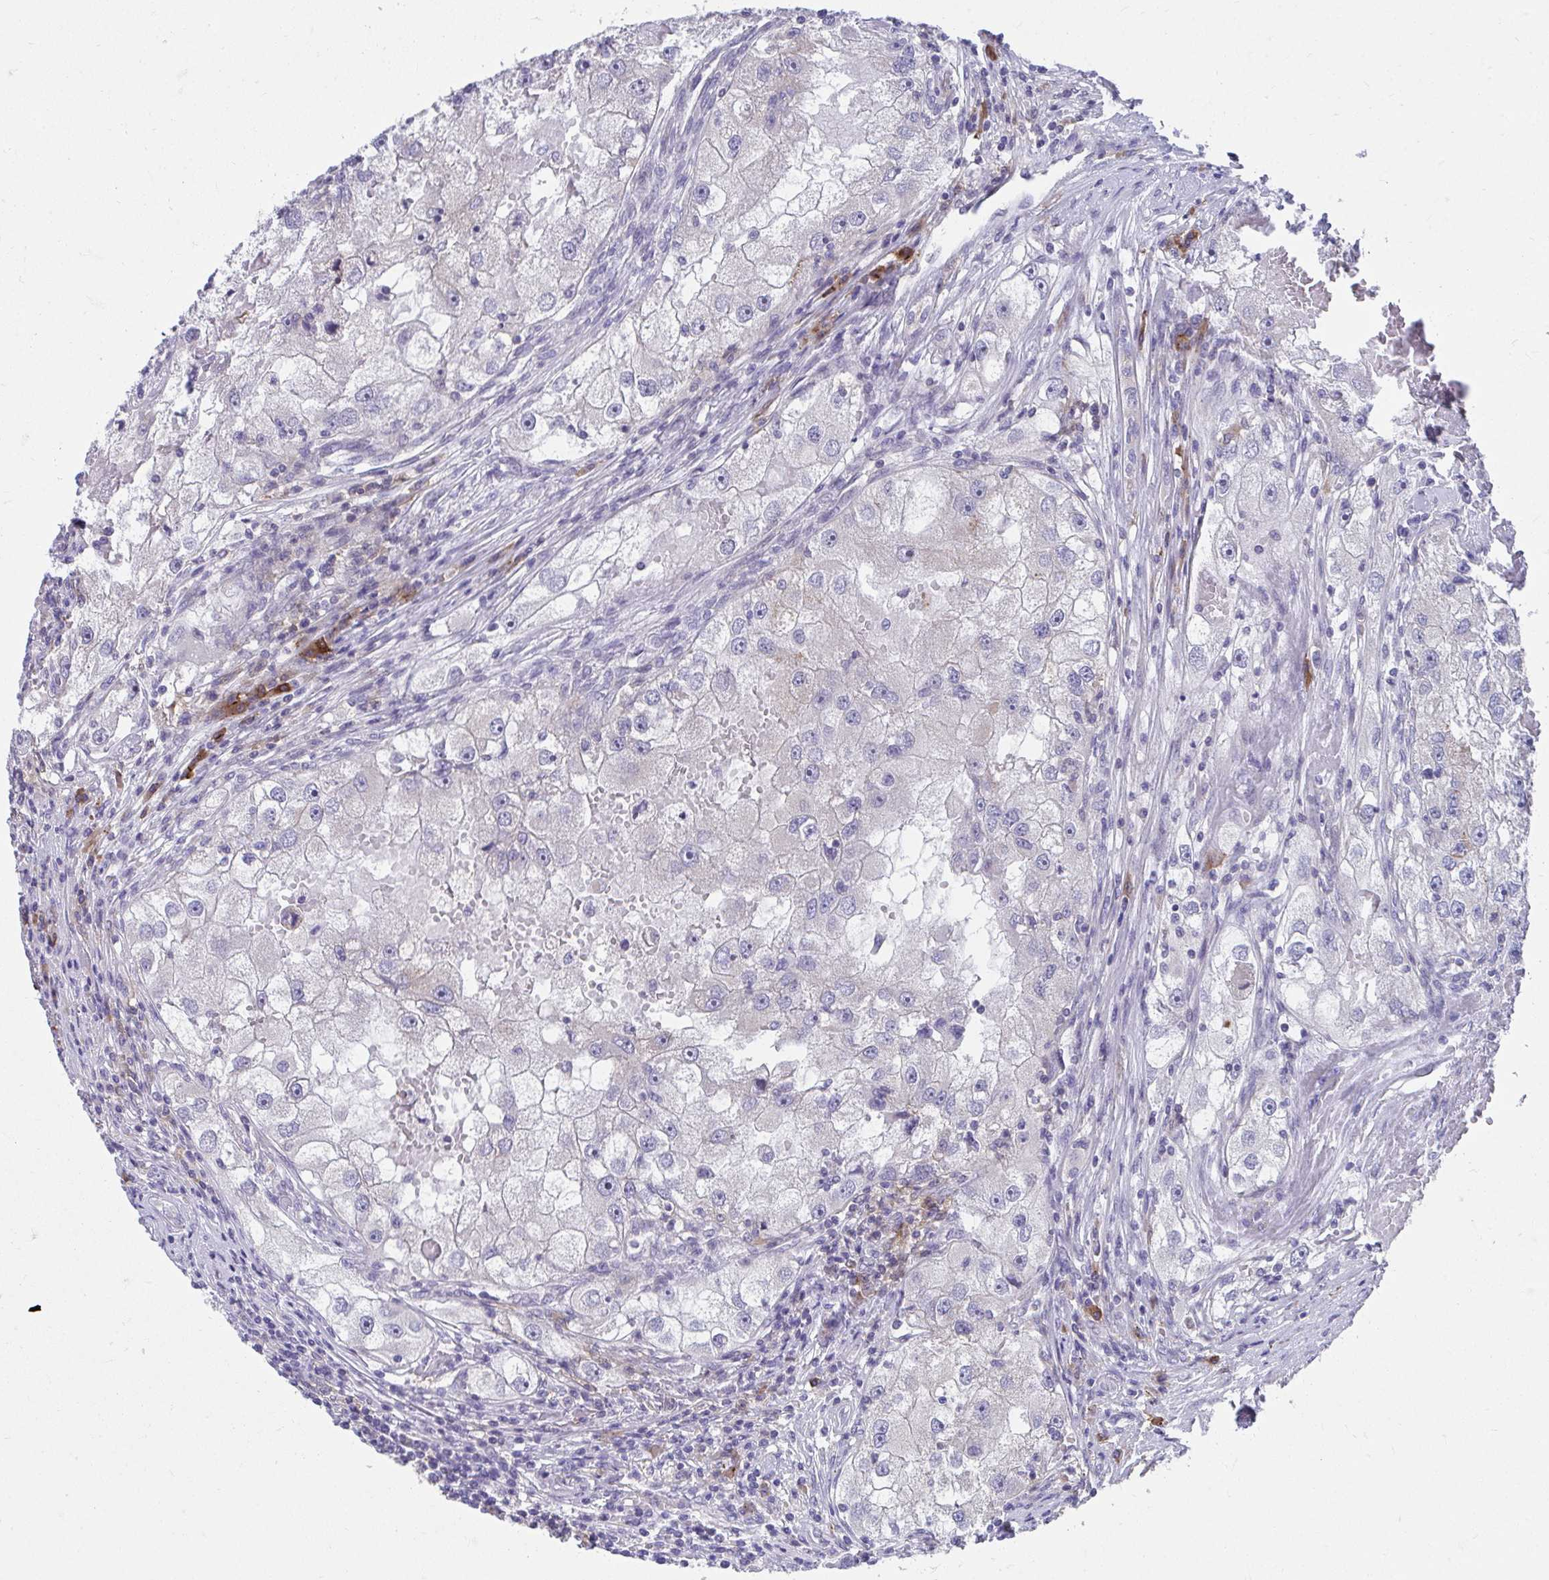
{"staining": {"intensity": "negative", "quantity": "none", "location": "none"}, "tissue": "renal cancer", "cell_type": "Tumor cells", "image_type": "cancer", "snomed": [{"axis": "morphology", "description": "Adenocarcinoma, NOS"}, {"axis": "topography", "description": "Kidney"}], "caption": "A histopathology image of adenocarcinoma (renal) stained for a protein demonstrates no brown staining in tumor cells.", "gene": "SLAMF7", "patient": {"sex": "male", "age": 63}}